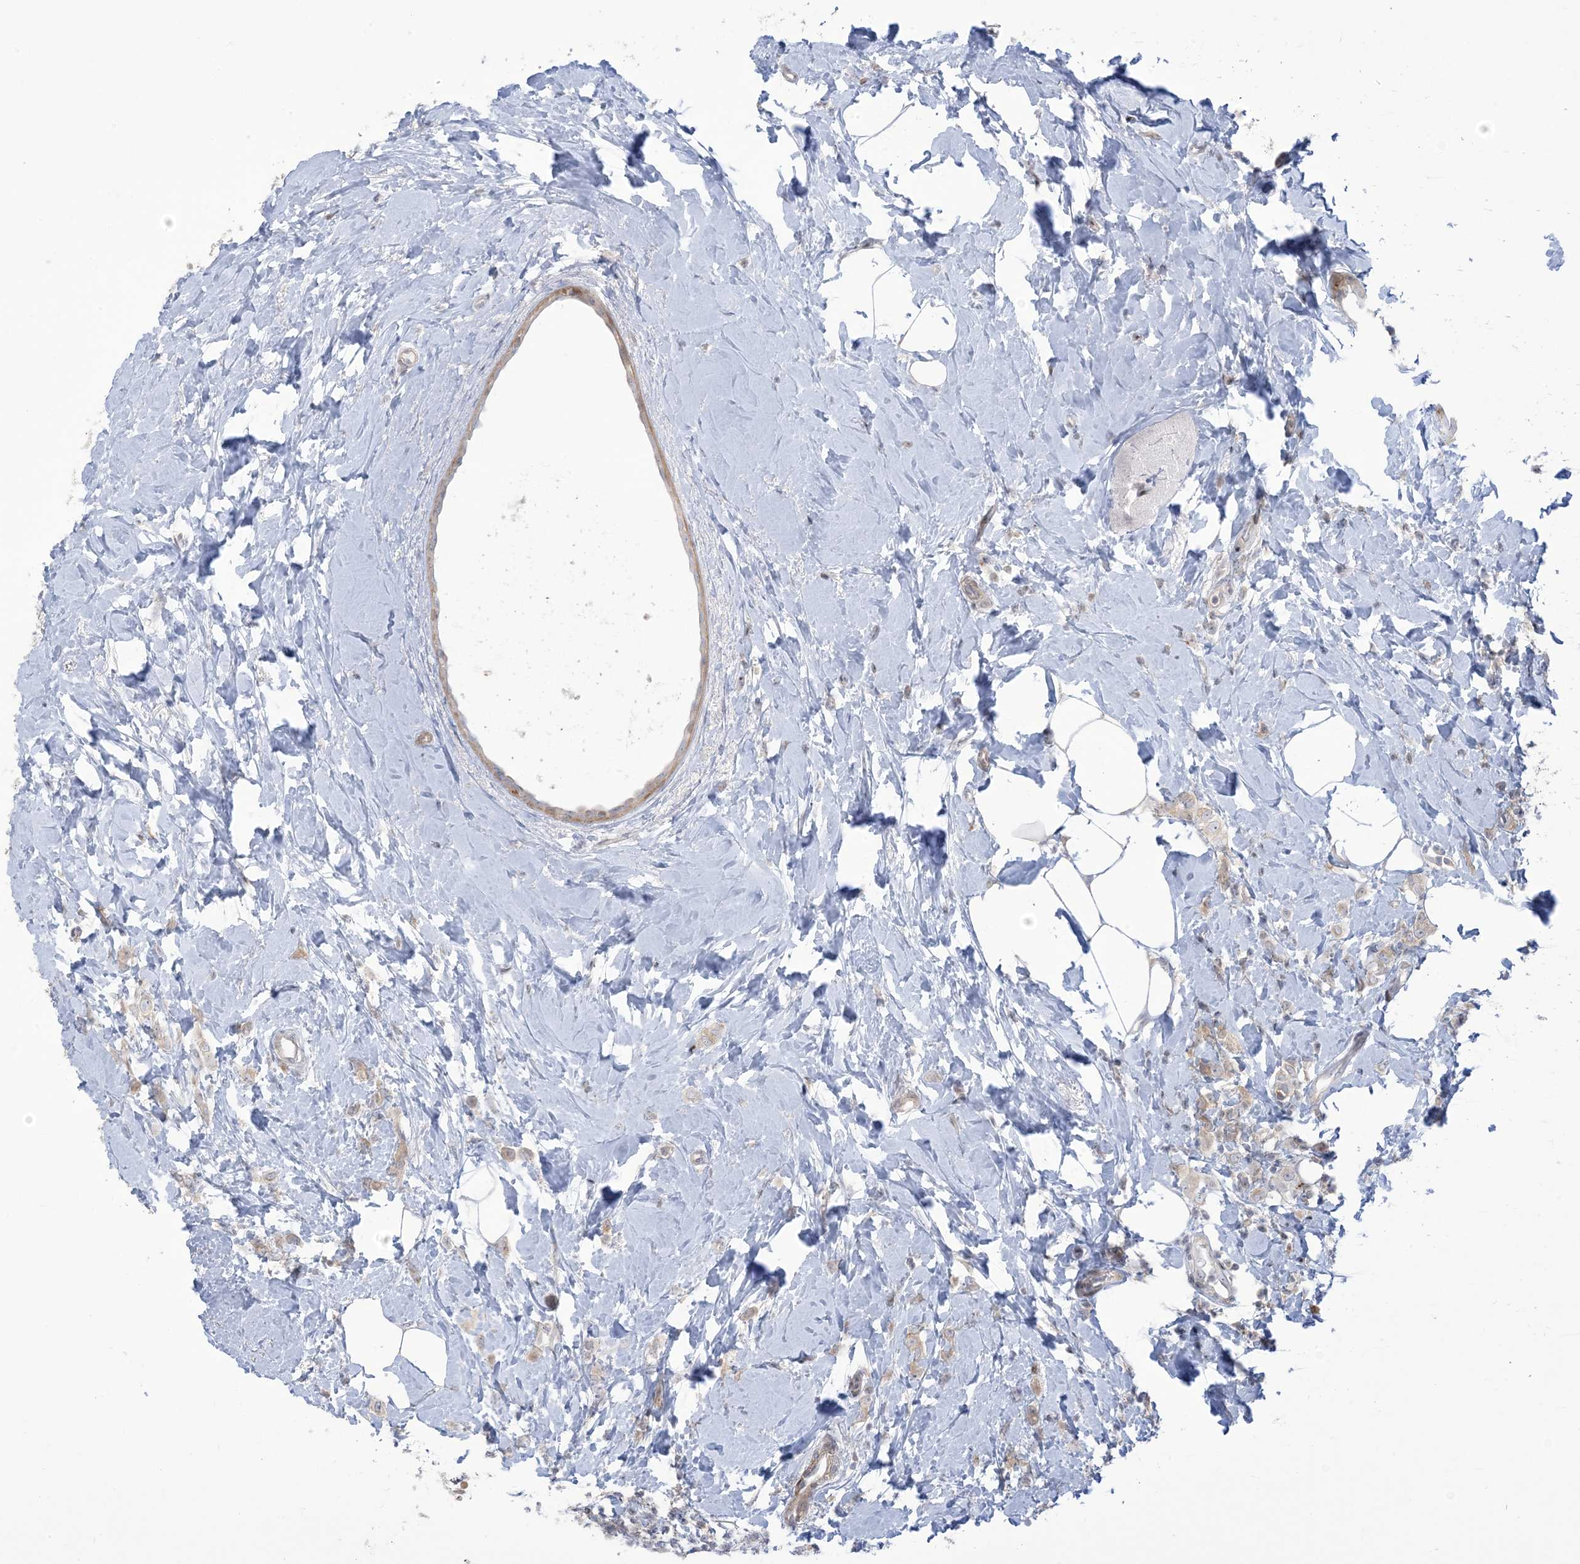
{"staining": {"intensity": "negative", "quantity": "none", "location": "none"}, "tissue": "breast cancer", "cell_type": "Tumor cells", "image_type": "cancer", "snomed": [{"axis": "morphology", "description": "Lobular carcinoma"}, {"axis": "topography", "description": "Breast"}], "caption": "This is an immunohistochemistry (IHC) micrograph of breast lobular carcinoma. There is no staining in tumor cells.", "gene": "AFTPH", "patient": {"sex": "female", "age": 47}}